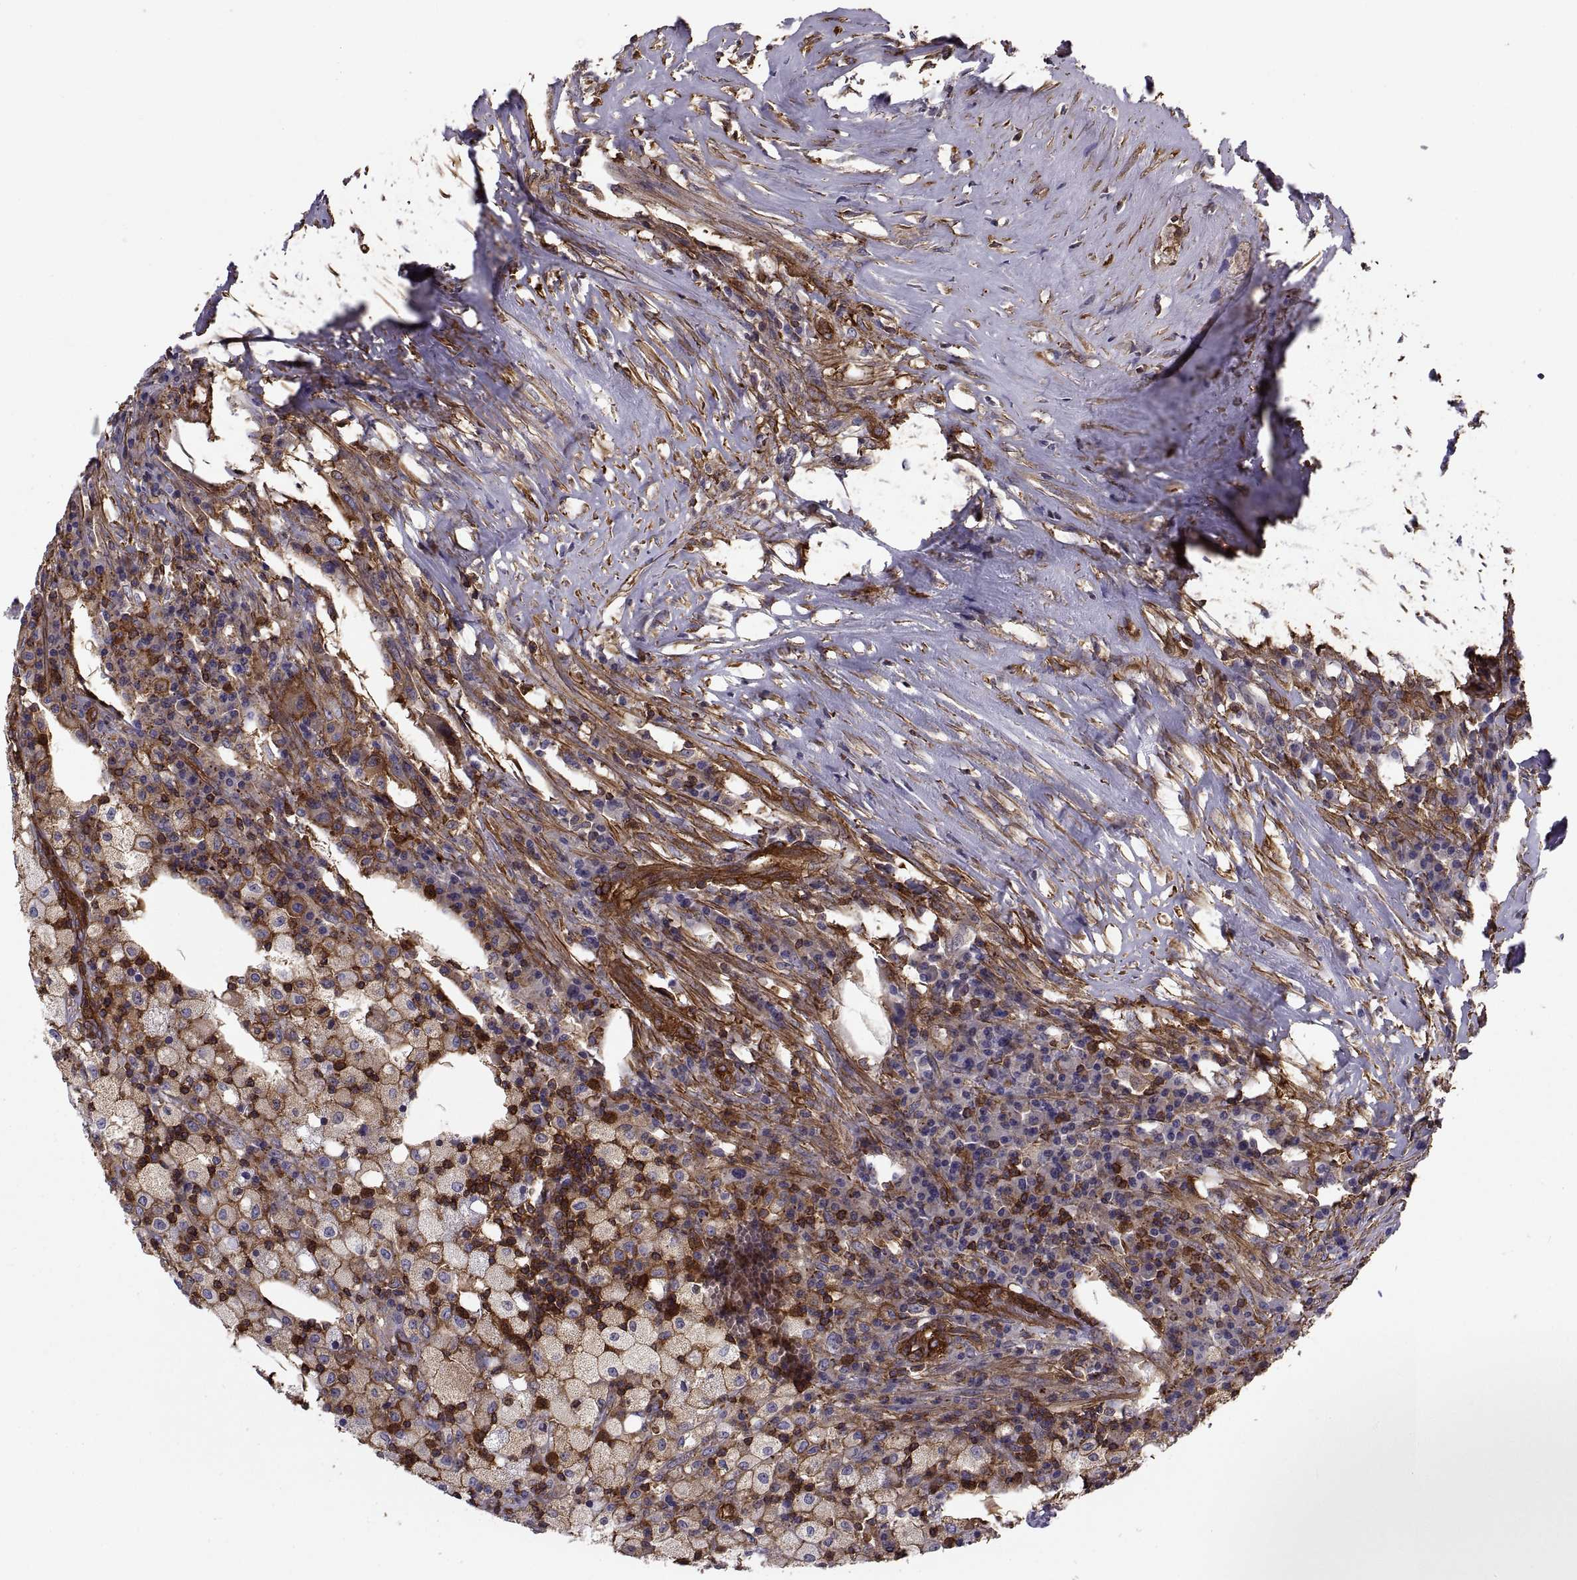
{"staining": {"intensity": "strong", "quantity": "25%-75%", "location": "cytoplasmic/membranous"}, "tissue": "testis cancer", "cell_type": "Tumor cells", "image_type": "cancer", "snomed": [{"axis": "morphology", "description": "Necrosis, NOS"}, {"axis": "morphology", "description": "Carcinoma, Embryonal, NOS"}, {"axis": "topography", "description": "Testis"}], "caption": "Tumor cells reveal high levels of strong cytoplasmic/membranous staining in approximately 25%-75% of cells in testis embryonal carcinoma.", "gene": "MYH9", "patient": {"sex": "male", "age": 19}}